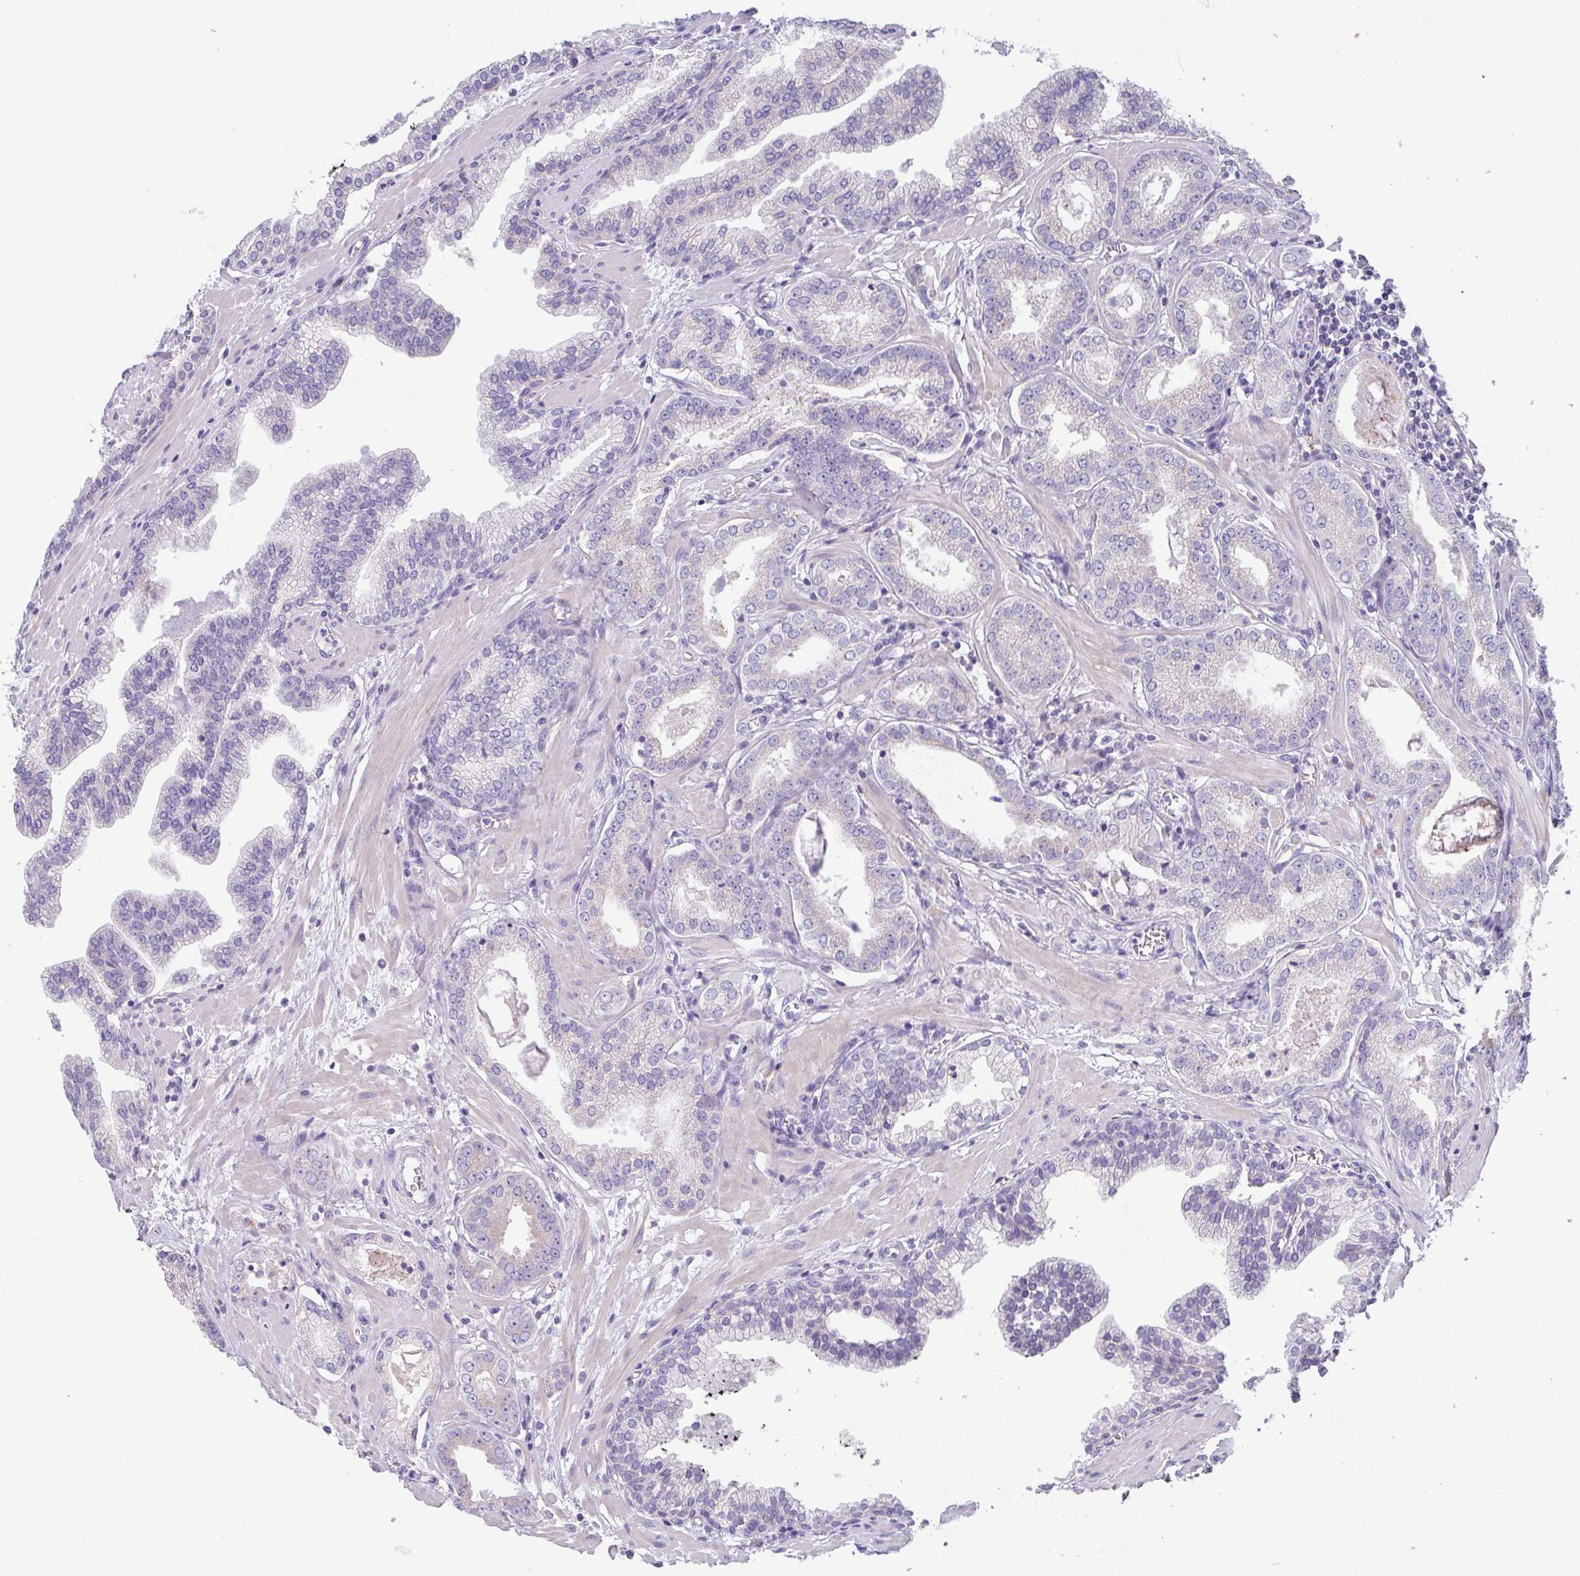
{"staining": {"intensity": "negative", "quantity": "none", "location": "none"}, "tissue": "prostate cancer", "cell_type": "Tumor cells", "image_type": "cancer", "snomed": [{"axis": "morphology", "description": "Adenocarcinoma, Low grade"}, {"axis": "topography", "description": "Prostate"}], "caption": "Prostate cancer was stained to show a protein in brown. There is no significant staining in tumor cells.", "gene": "PKDREJ", "patient": {"sex": "male", "age": 64}}